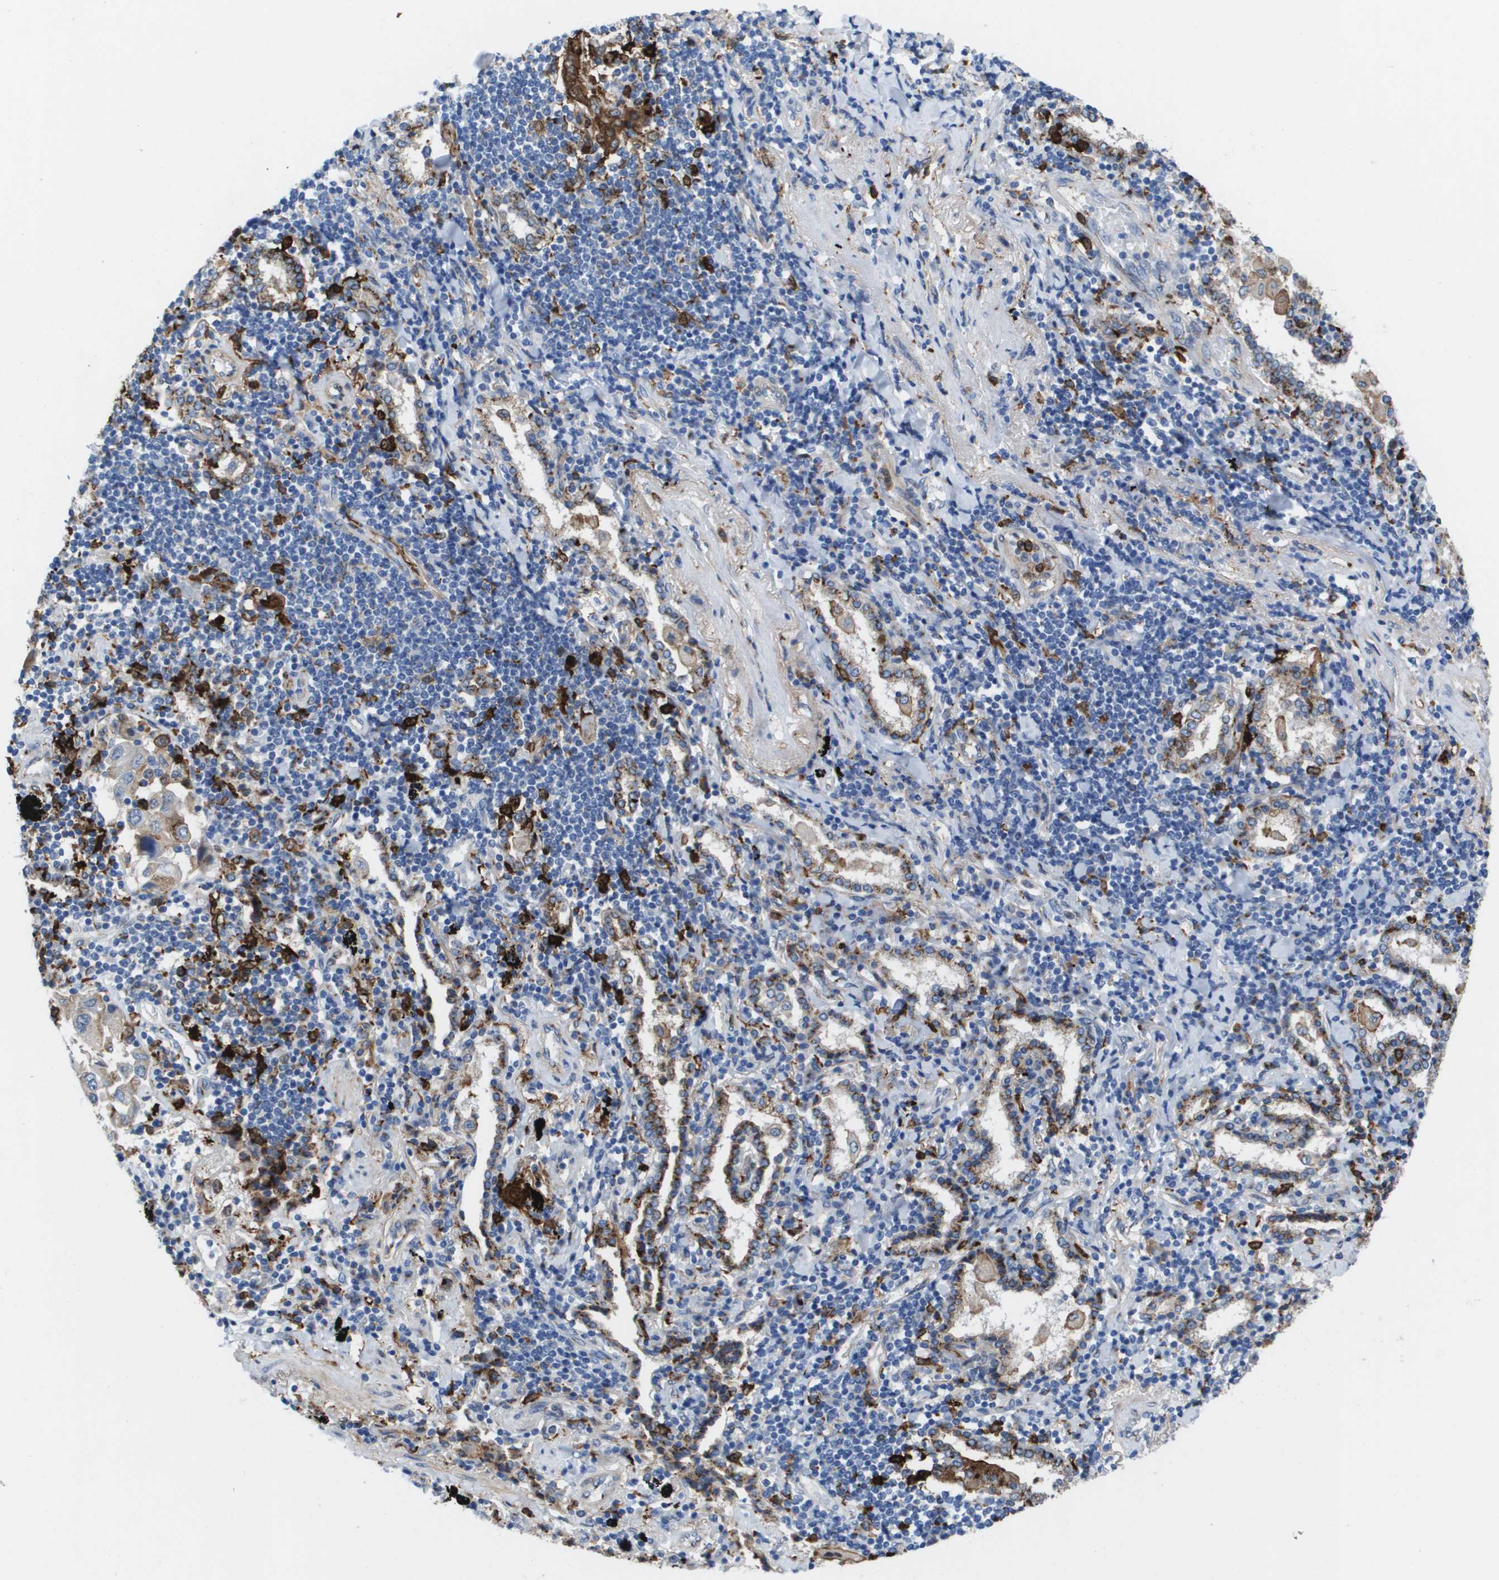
{"staining": {"intensity": "strong", "quantity": ">75%", "location": "cytoplasmic/membranous"}, "tissue": "lung cancer", "cell_type": "Tumor cells", "image_type": "cancer", "snomed": [{"axis": "morphology", "description": "Adenocarcinoma, NOS"}, {"axis": "topography", "description": "Lung"}], "caption": "Immunohistochemical staining of lung cancer (adenocarcinoma) displays high levels of strong cytoplasmic/membranous protein staining in about >75% of tumor cells. (Brightfield microscopy of DAB IHC at high magnification).", "gene": "SLC37A2", "patient": {"sex": "female", "age": 65}}